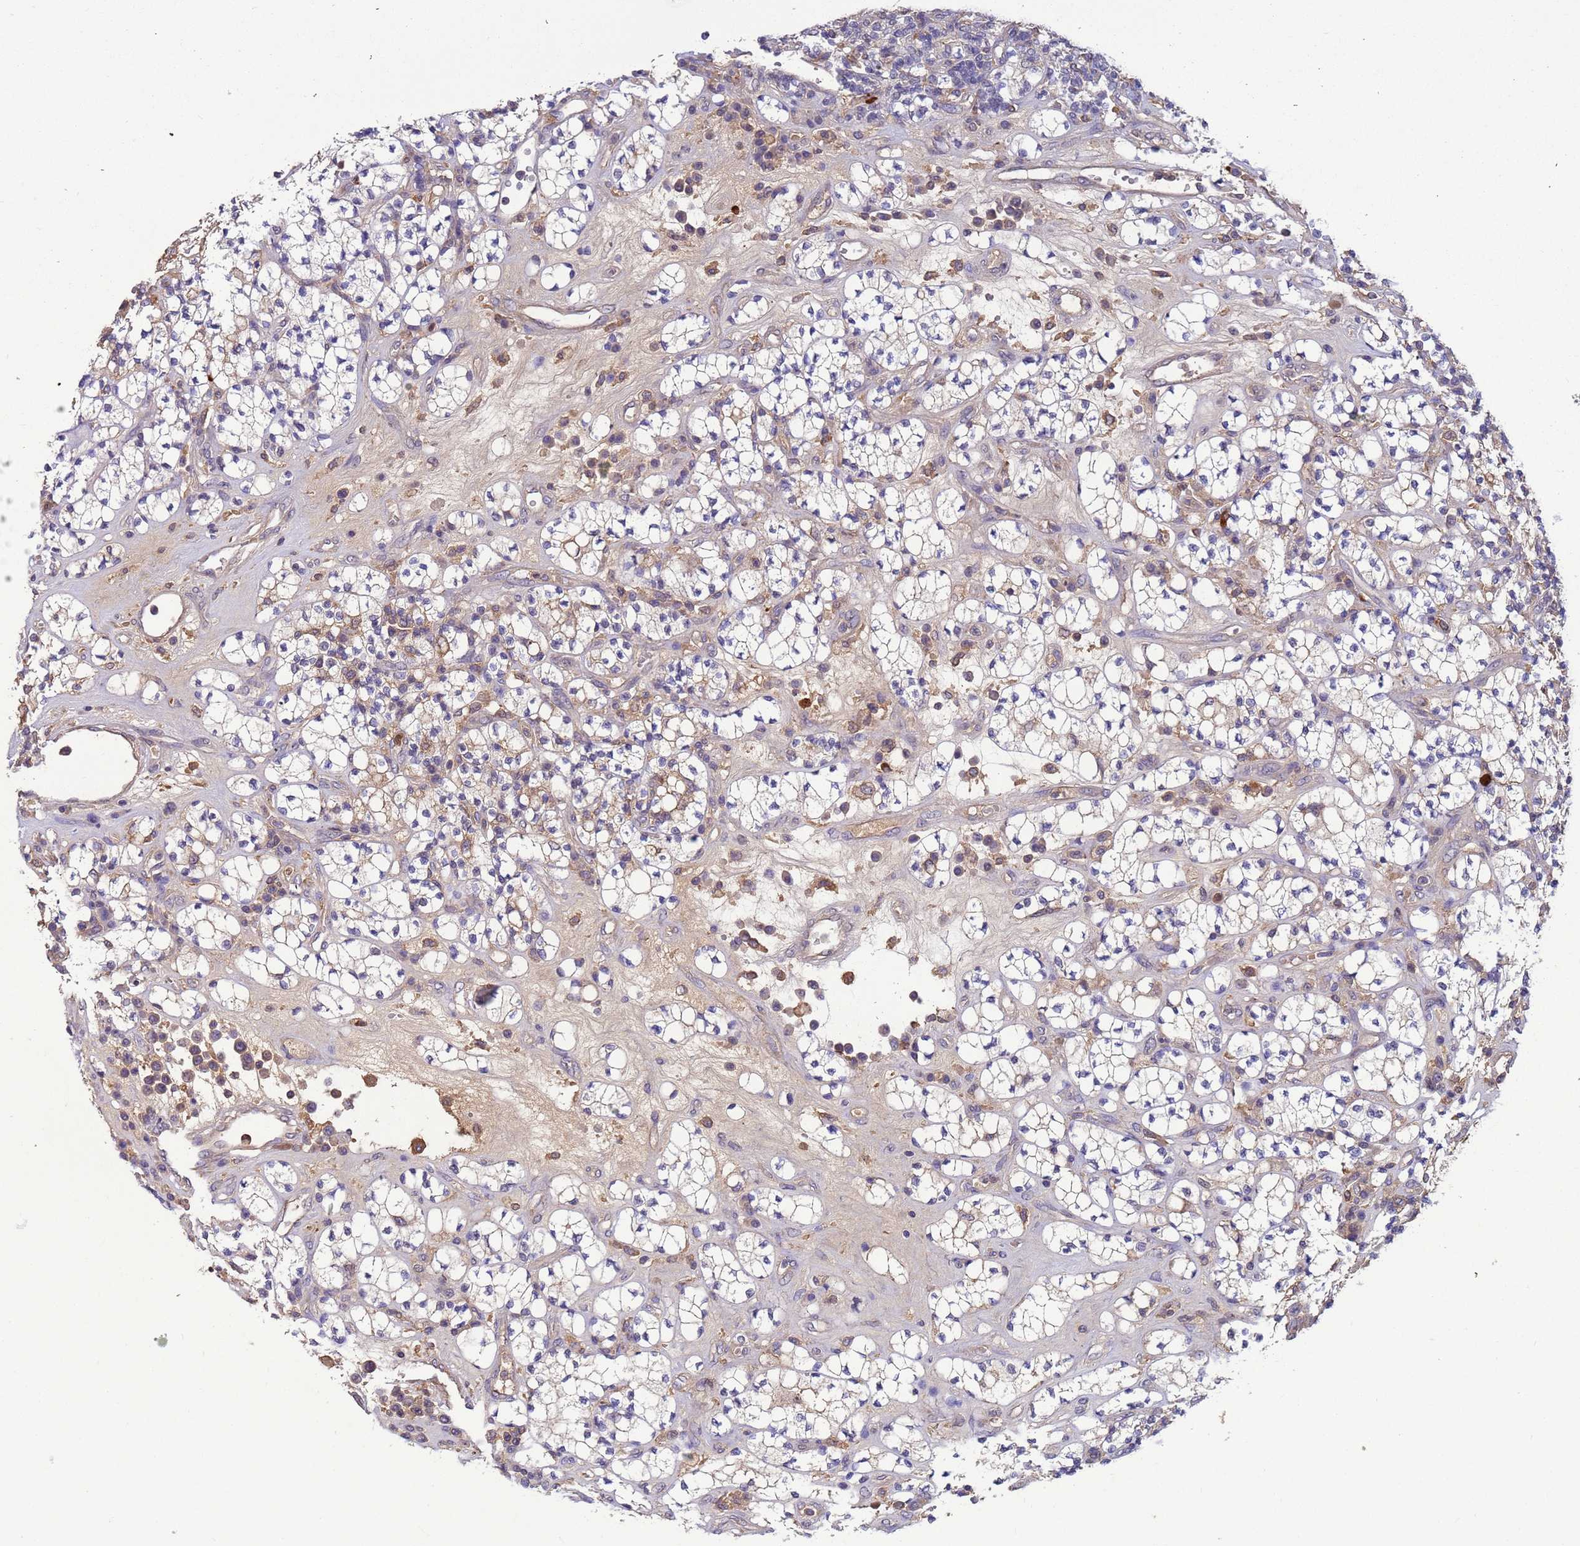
{"staining": {"intensity": "negative", "quantity": "none", "location": "none"}, "tissue": "renal cancer", "cell_type": "Tumor cells", "image_type": "cancer", "snomed": [{"axis": "morphology", "description": "Adenocarcinoma, NOS"}, {"axis": "topography", "description": "Kidney"}], "caption": "DAB (3,3'-diaminobenzidine) immunohistochemical staining of adenocarcinoma (renal) exhibits no significant expression in tumor cells. Nuclei are stained in blue.", "gene": "AMPD3", "patient": {"sex": "male", "age": 77}}